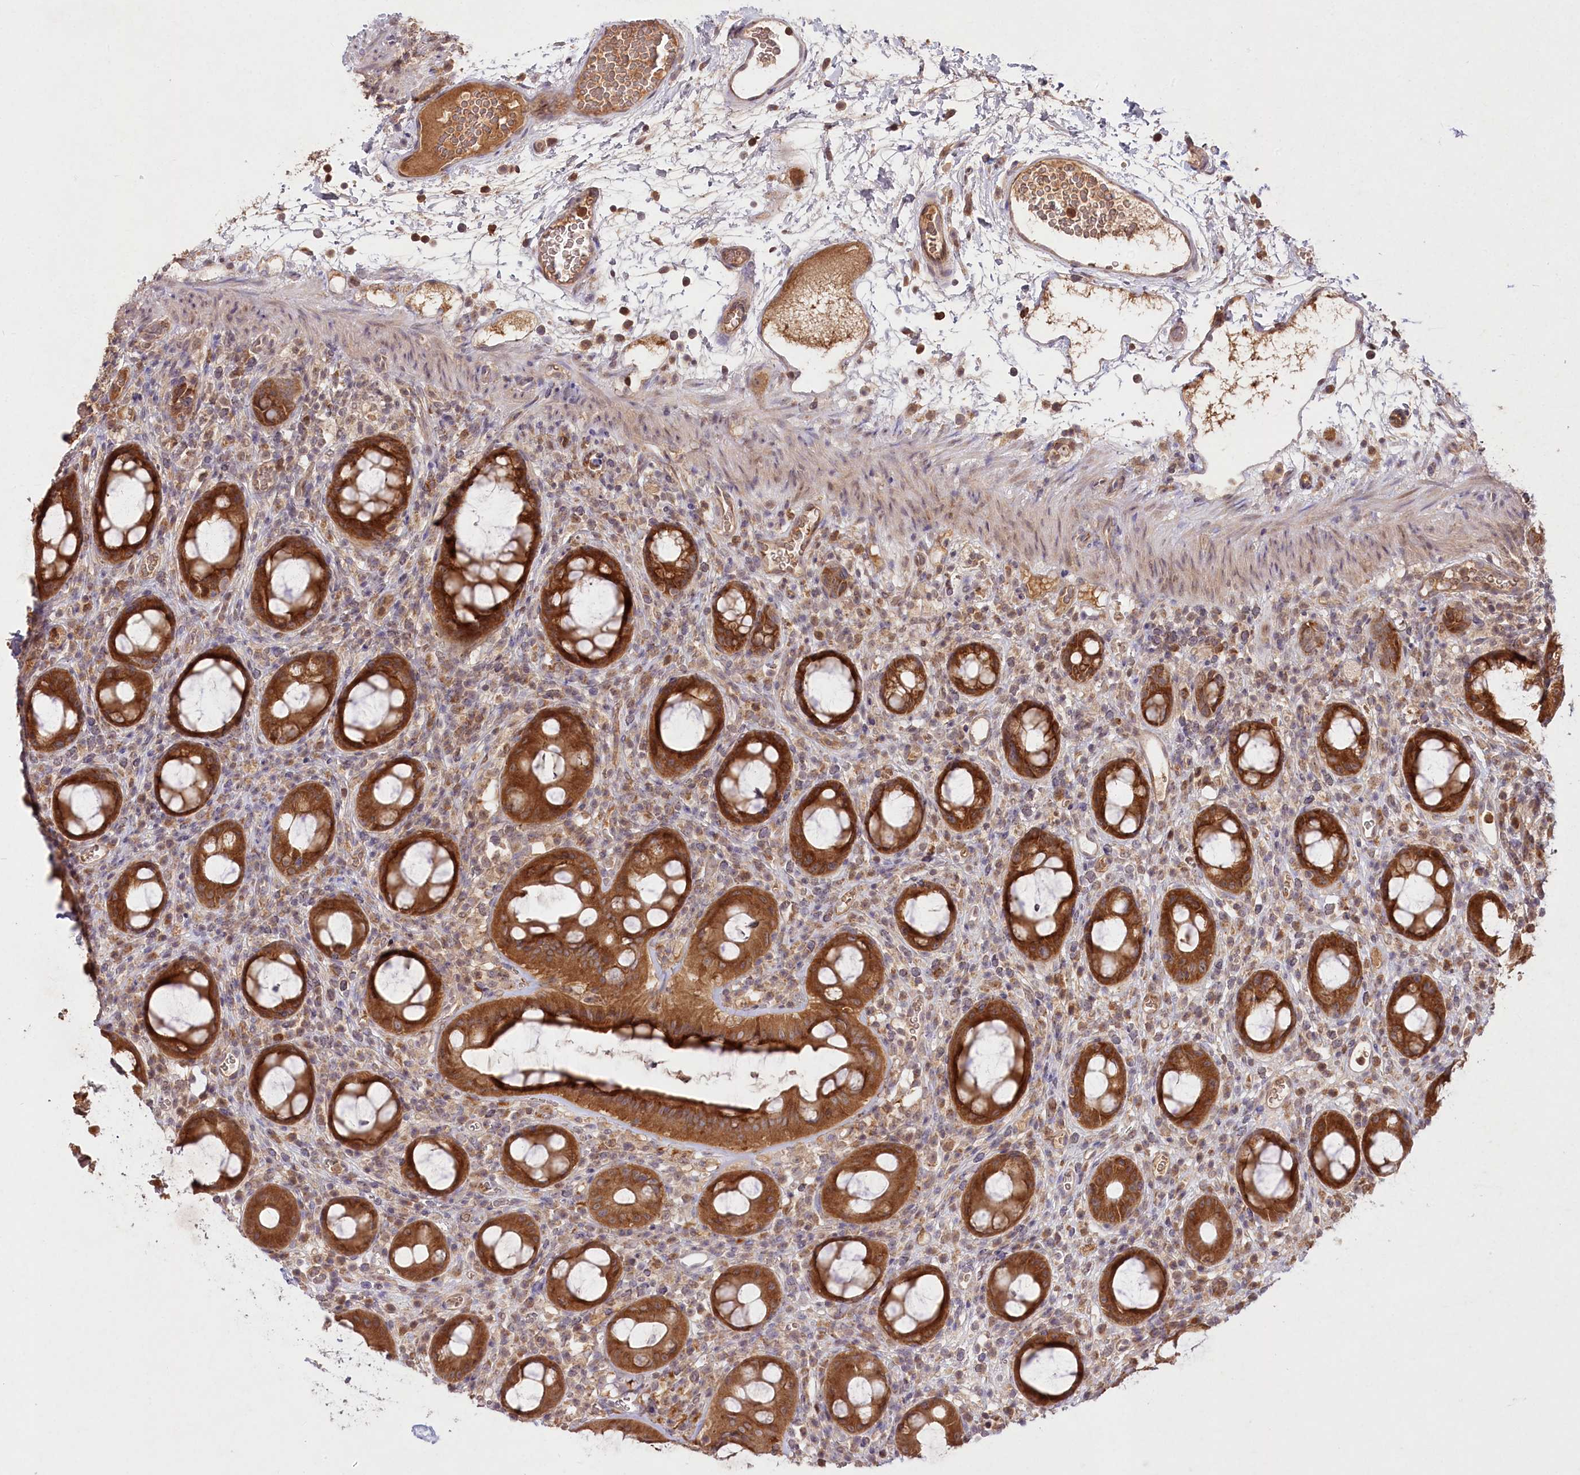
{"staining": {"intensity": "strong", "quantity": ">75%", "location": "cytoplasmic/membranous"}, "tissue": "rectum", "cell_type": "Glandular cells", "image_type": "normal", "snomed": [{"axis": "morphology", "description": "Normal tissue, NOS"}, {"axis": "topography", "description": "Rectum"}], "caption": "Protein staining exhibits strong cytoplasmic/membranous staining in about >75% of glandular cells in benign rectum.", "gene": "IRAK1BP1", "patient": {"sex": "female", "age": 57}}